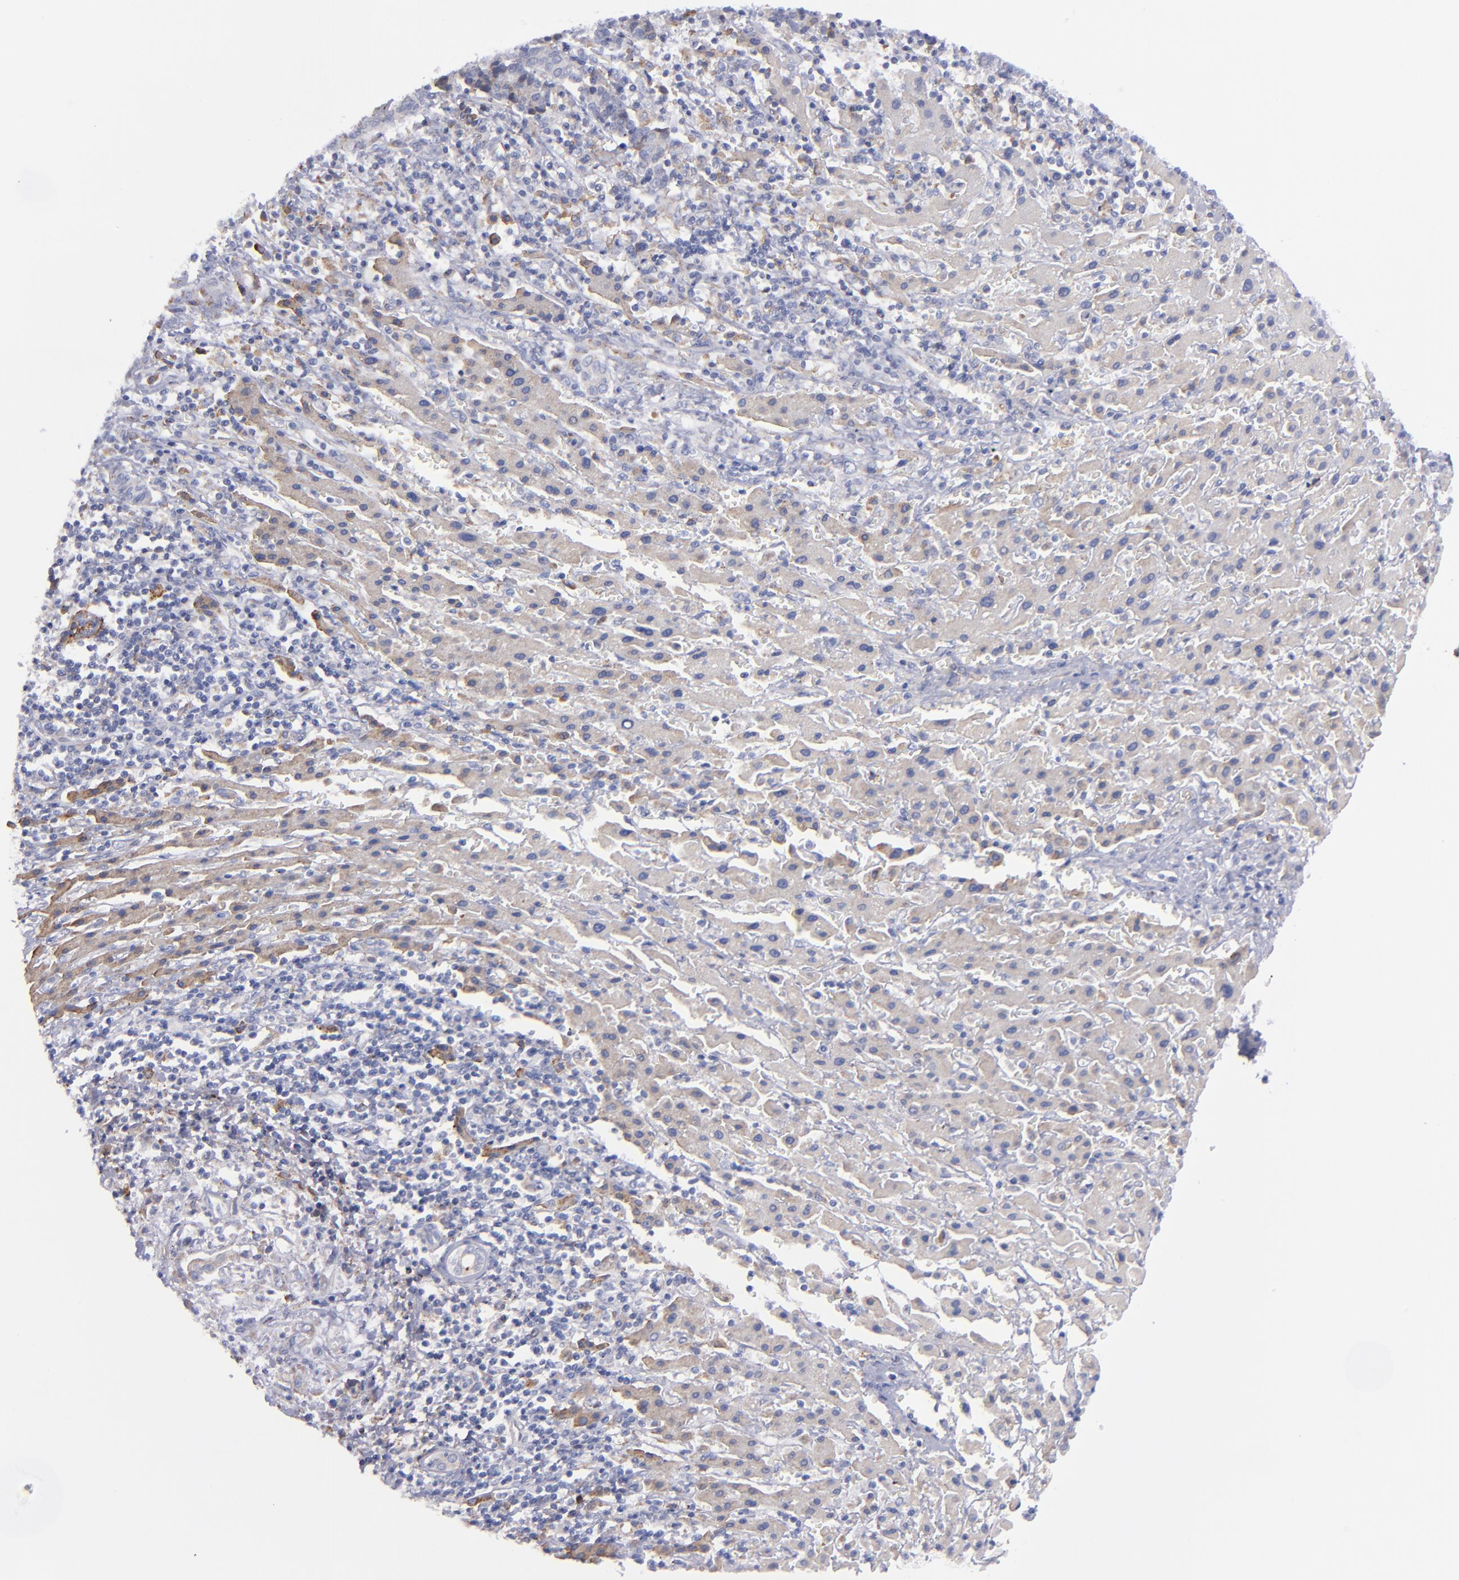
{"staining": {"intensity": "weak", "quantity": "<25%", "location": "cytoplasmic/membranous"}, "tissue": "liver cancer", "cell_type": "Tumor cells", "image_type": "cancer", "snomed": [{"axis": "morphology", "description": "Cholangiocarcinoma"}, {"axis": "topography", "description": "Liver"}], "caption": "A micrograph of human liver cholangiocarcinoma is negative for staining in tumor cells.", "gene": "MFGE8", "patient": {"sex": "male", "age": 57}}